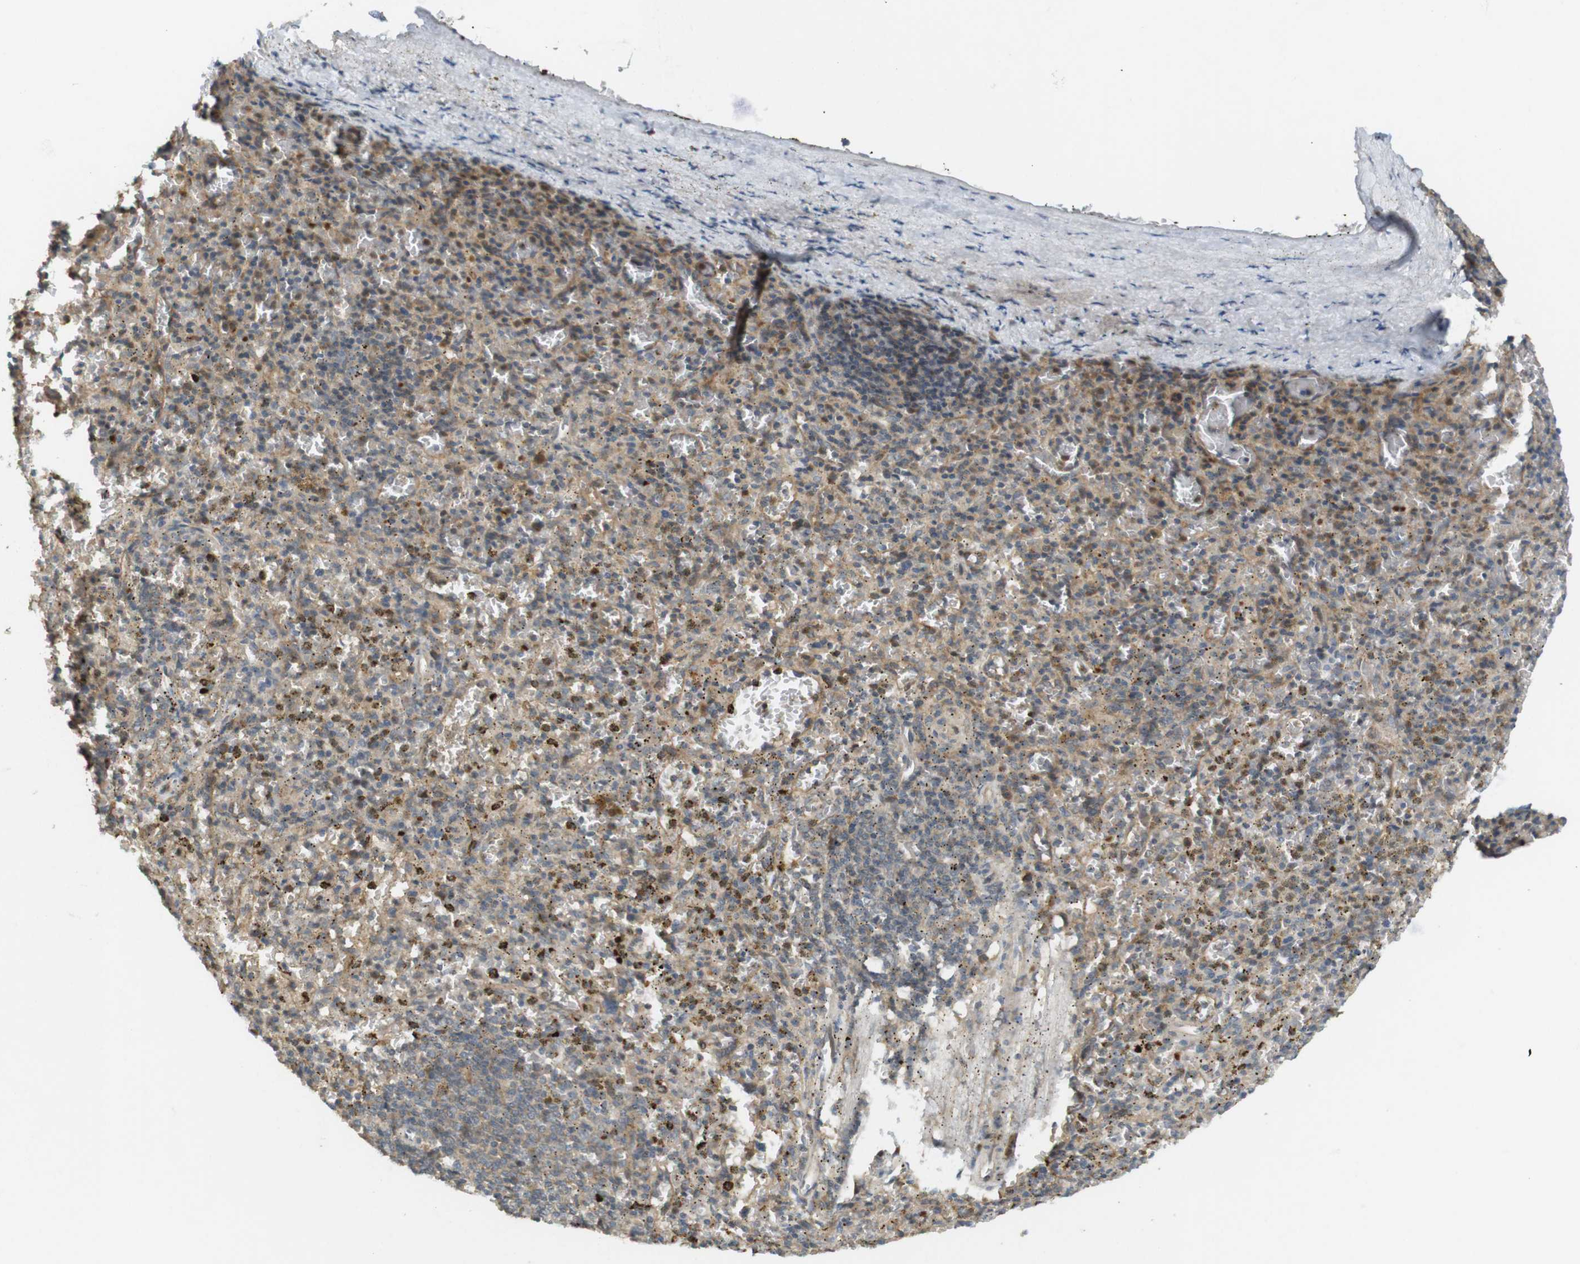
{"staining": {"intensity": "moderate", "quantity": ">75%", "location": "cytoplasmic/membranous"}, "tissue": "spleen", "cell_type": "Cells in red pulp", "image_type": "normal", "snomed": [{"axis": "morphology", "description": "Normal tissue, NOS"}, {"axis": "topography", "description": "Spleen"}], "caption": "A photomicrograph of spleen stained for a protein exhibits moderate cytoplasmic/membranous brown staining in cells in red pulp.", "gene": "CLRN3", "patient": {"sex": "male", "age": 72}}